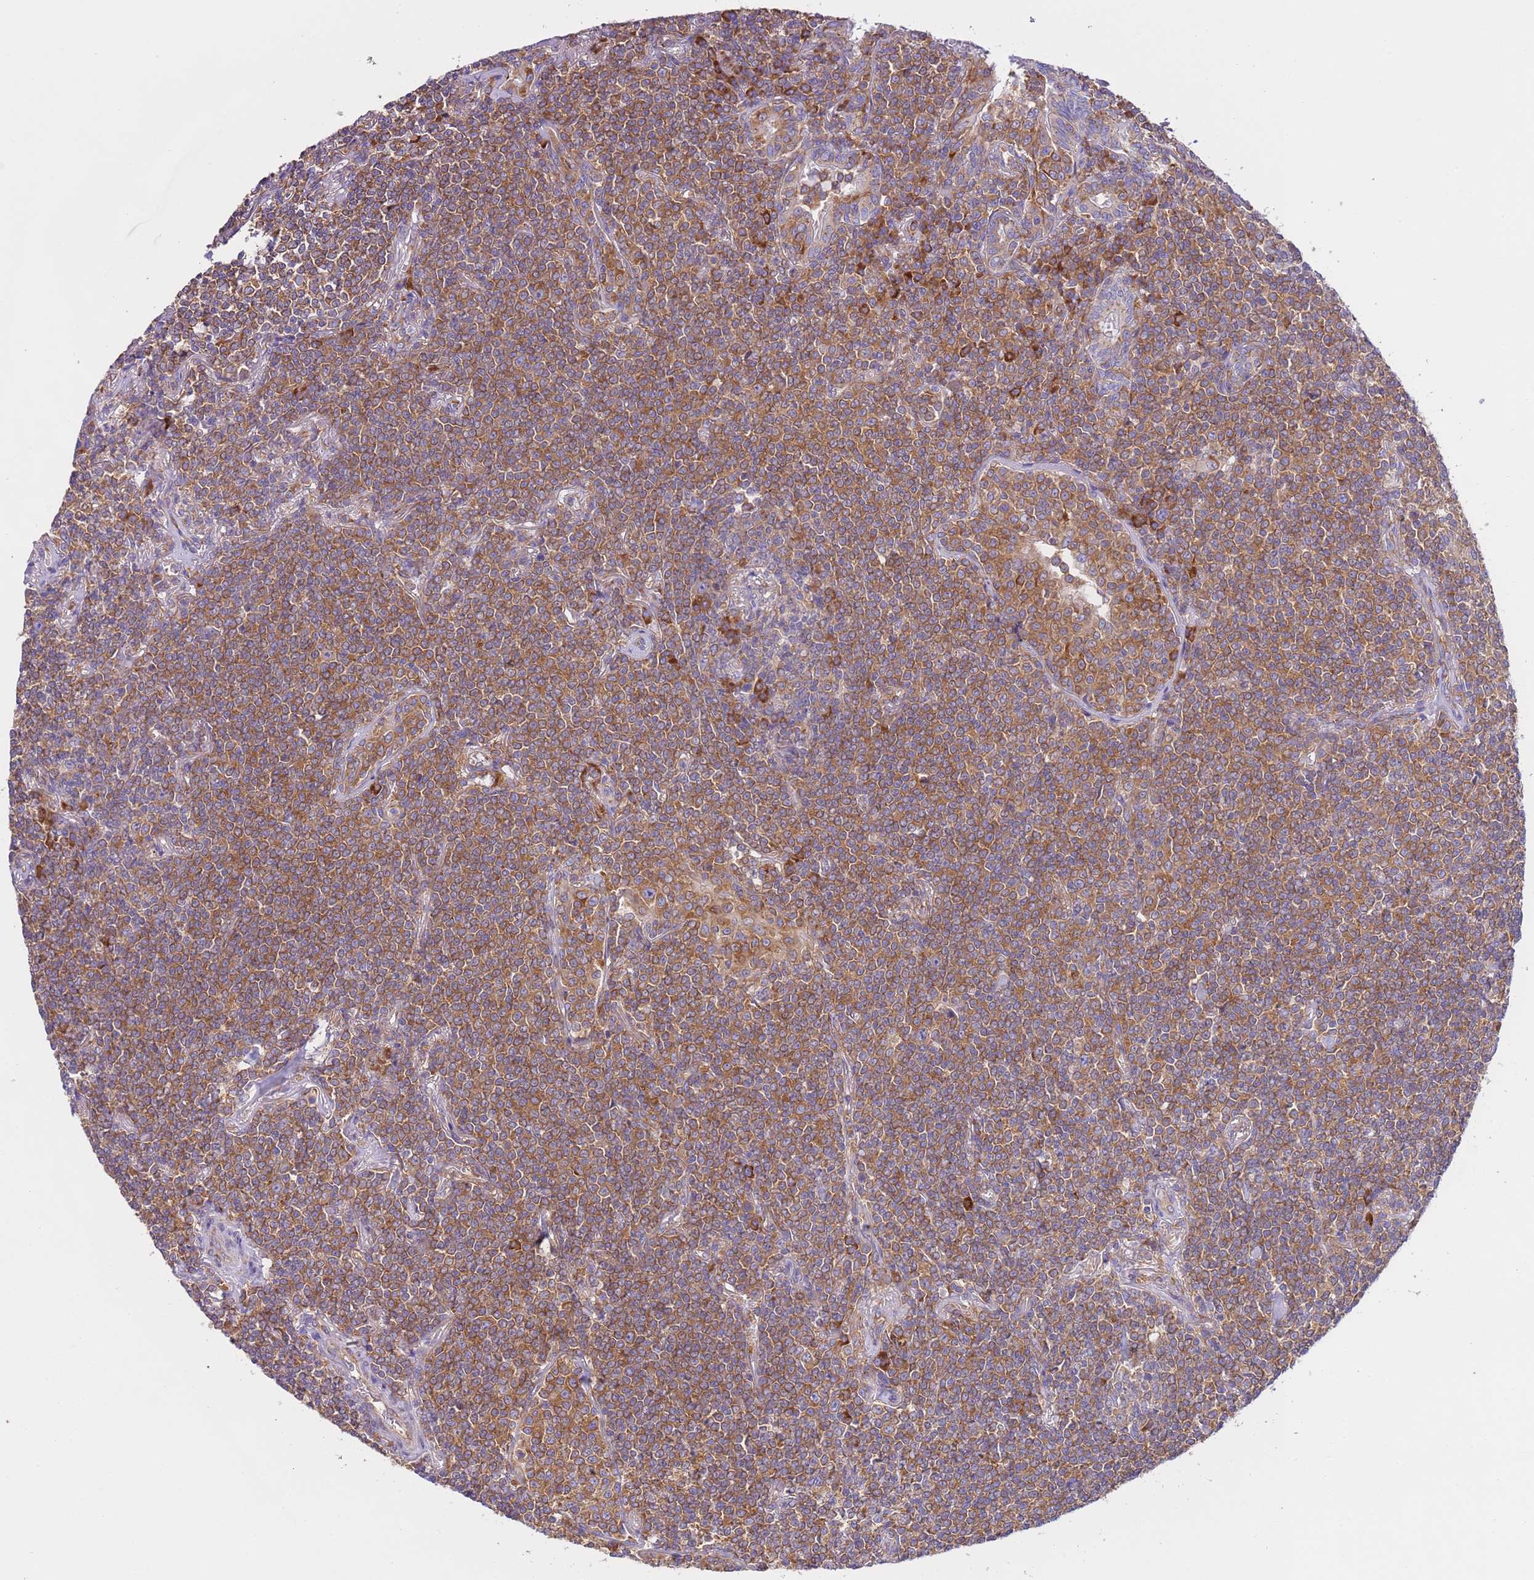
{"staining": {"intensity": "moderate", "quantity": ">75%", "location": "cytoplasmic/membranous"}, "tissue": "lymphoma", "cell_type": "Tumor cells", "image_type": "cancer", "snomed": [{"axis": "morphology", "description": "Malignant lymphoma, non-Hodgkin's type, Low grade"}, {"axis": "topography", "description": "Lung"}], "caption": "Moderate cytoplasmic/membranous protein expression is identified in approximately >75% of tumor cells in lymphoma.", "gene": "VARS1", "patient": {"sex": "female", "age": 71}}